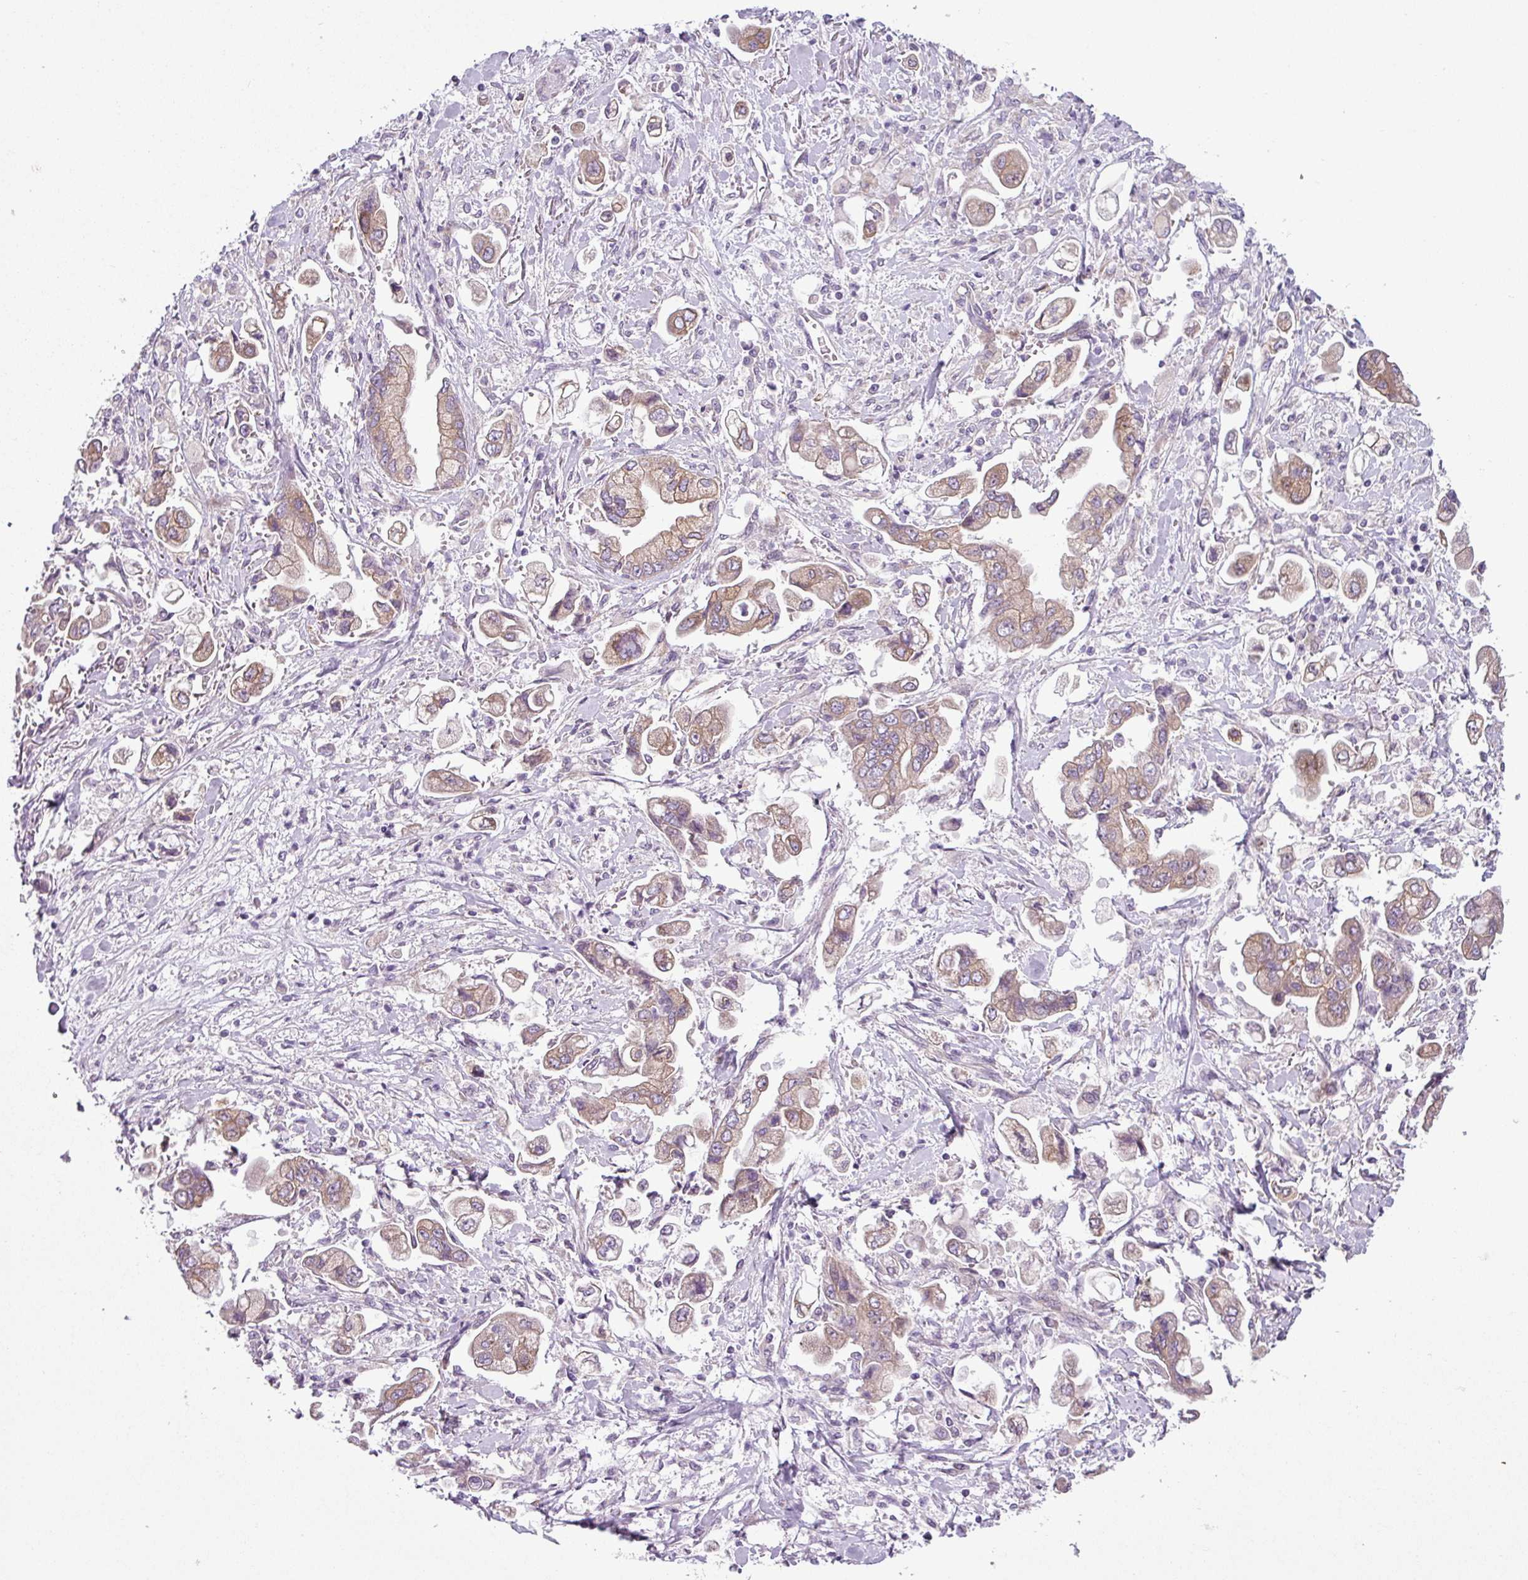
{"staining": {"intensity": "moderate", "quantity": ">75%", "location": "cytoplasmic/membranous"}, "tissue": "stomach cancer", "cell_type": "Tumor cells", "image_type": "cancer", "snomed": [{"axis": "morphology", "description": "Adenocarcinoma, NOS"}, {"axis": "topography", "description": "Stomach"}], "caption": "The photomicrograph reveals a brown stain indicating the presence of a protein in the cytoplasmic/membranous of tumor cells in adenocarcinoma (stomach).", "gene": "TOR1AIP2", "patient": {"sex": "male", "age": 62}}